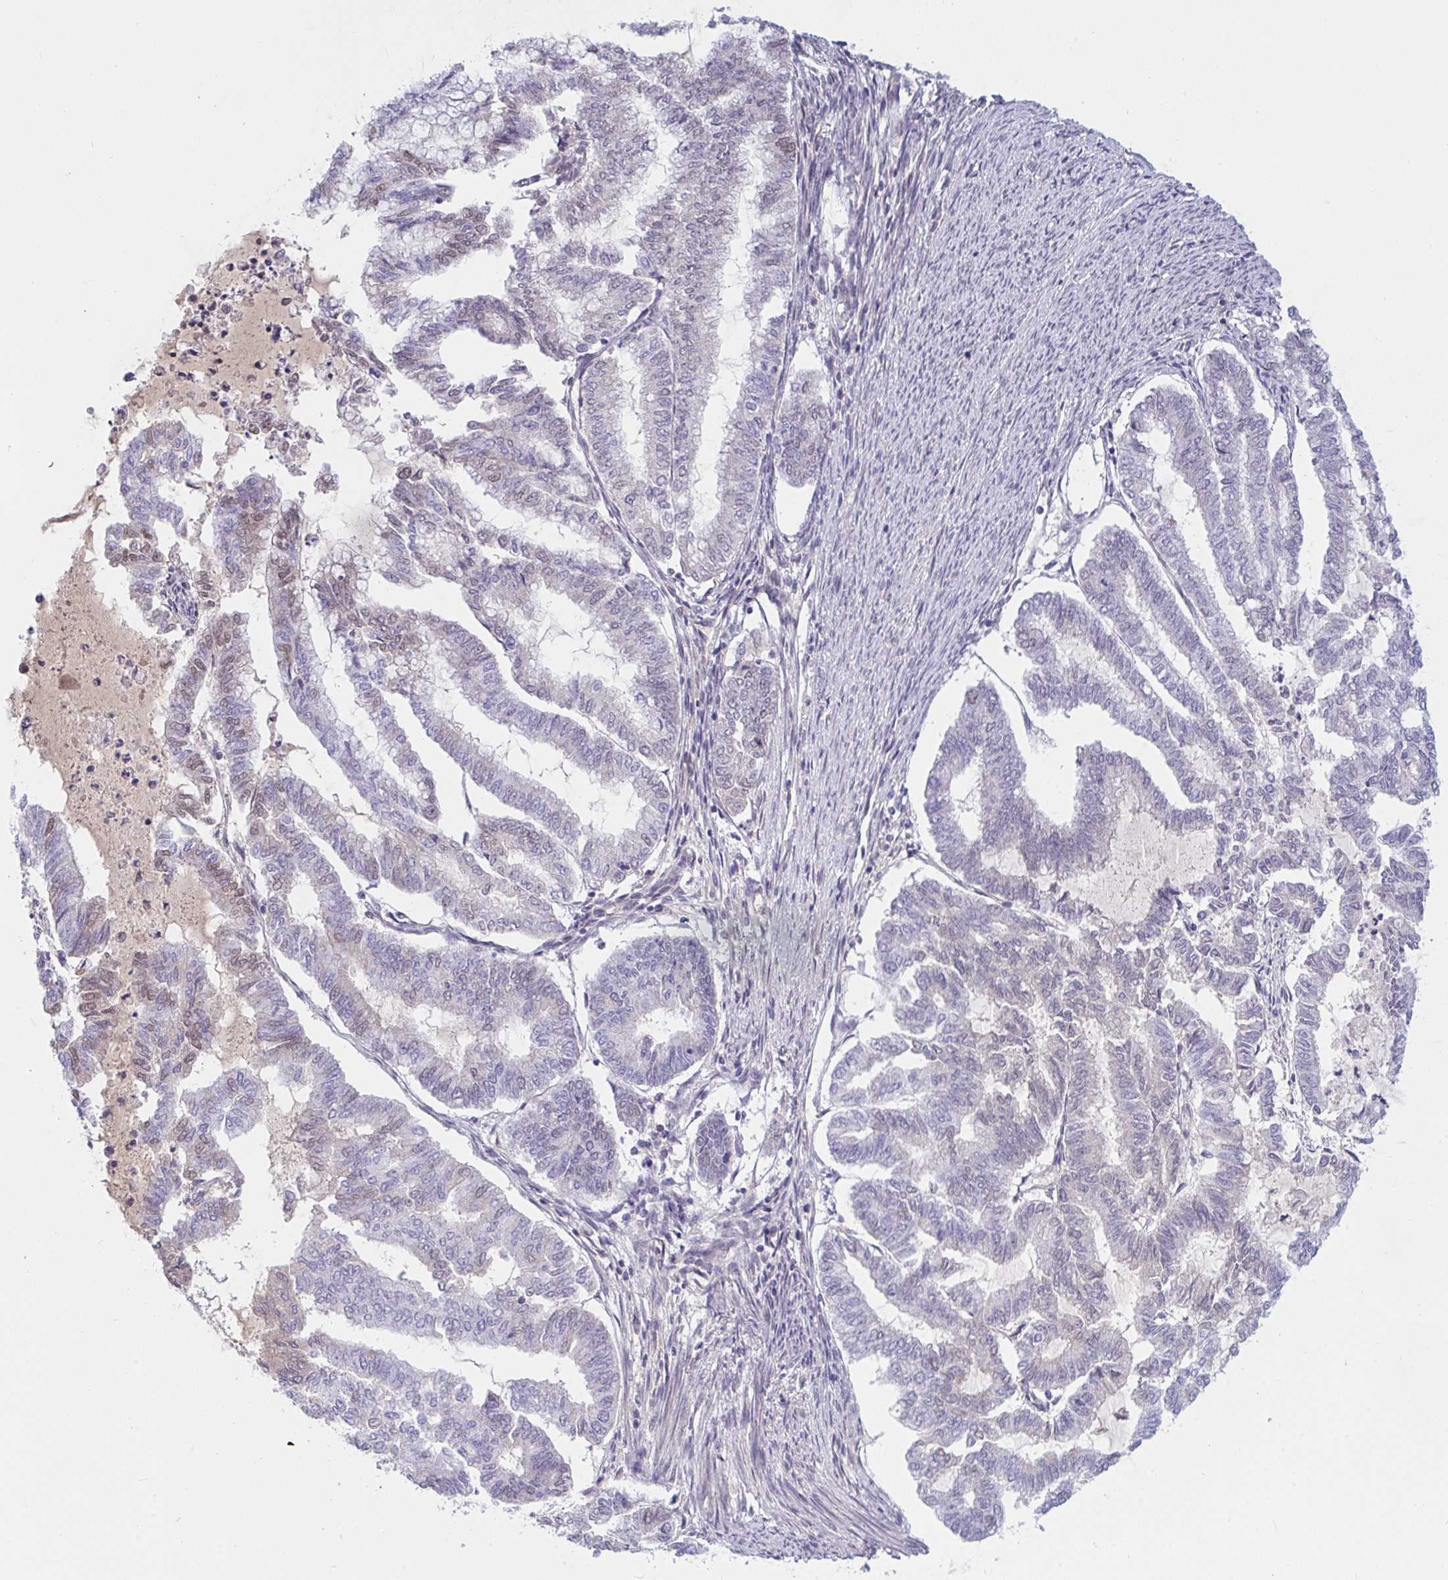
{"staining": {"intensity": "weak", "quantity": "<25%", "location": "nuclear"}, "tissue": "endometrial cancer", "cell_type": "Tumor cells", "image_type": "cancer", "snomed": [{"axis": "morphology", "description": "Adenocarcinoma, NOS"}, {"axis": "topography", "description": "Endometrium"}], "caption": "The immunohistochemistry photomicrograph has no significant positivity in tumor cells of endometrial adenocarcinoma tissue.", "gene": "DSCAML1", "patient": {"sex": "female", "age": 79}}